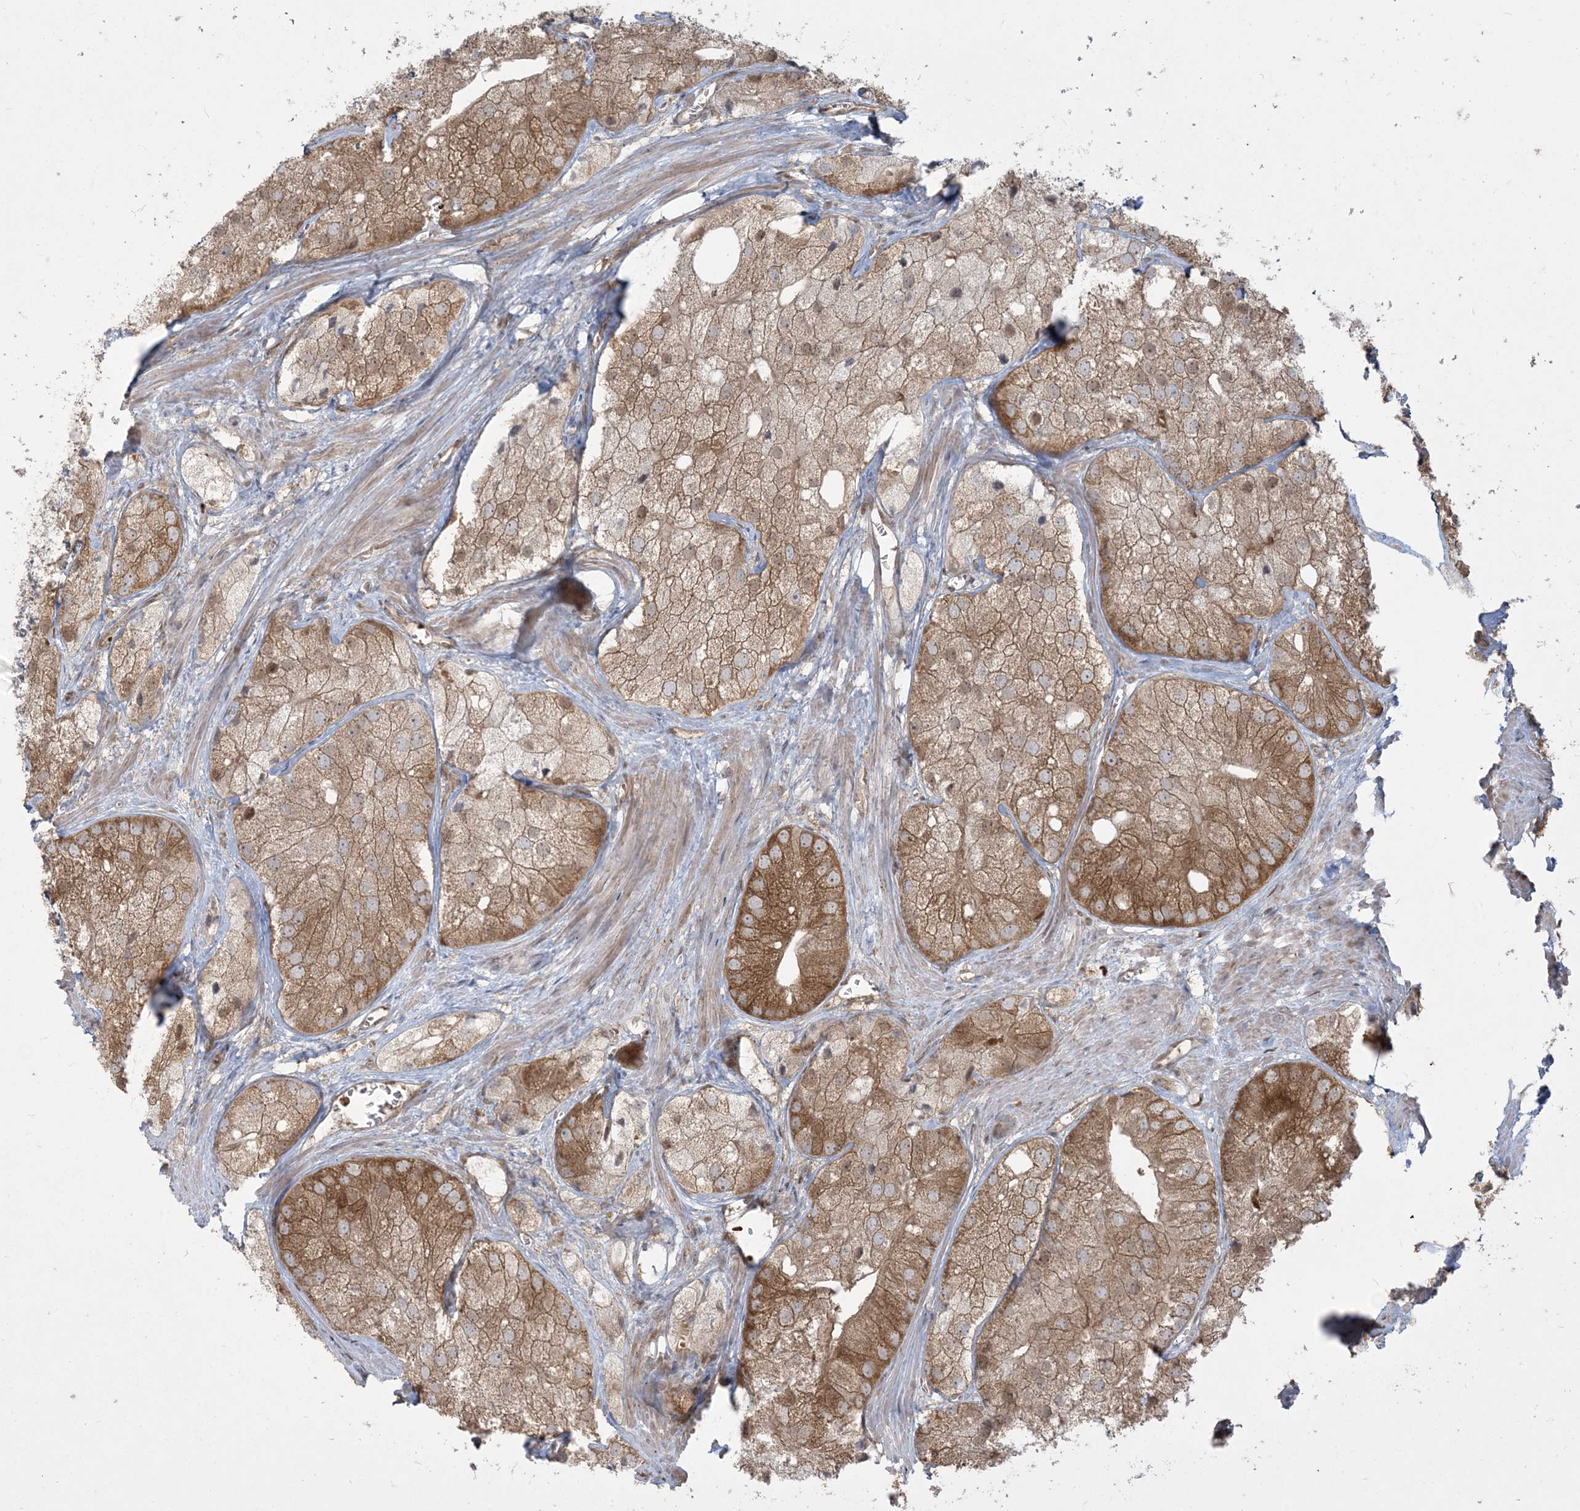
{"staining": {"intensity": "moderate", "quantity": ">75%", "location": "cytoplasmic/membranous"}, "tissue": "prostate cancer", "cell_type": "Tumor cells", "image_type": "cancer", "snomed": [{"axis": "morphology", "description": "Adenocarcinoma, Low grade"}, {"axis": "topography", "description": "Prostate"}], "caption": "This photomicrograph displays immunohistochemistry staining of prostate cancer (adenocarcinoma (low-grade)), with medium moderate cytoplasmic/membranous positivity in about >75% of tumor cells.", "gene": "ABCF3", "patient": {"sex": "male", "age": 69}}